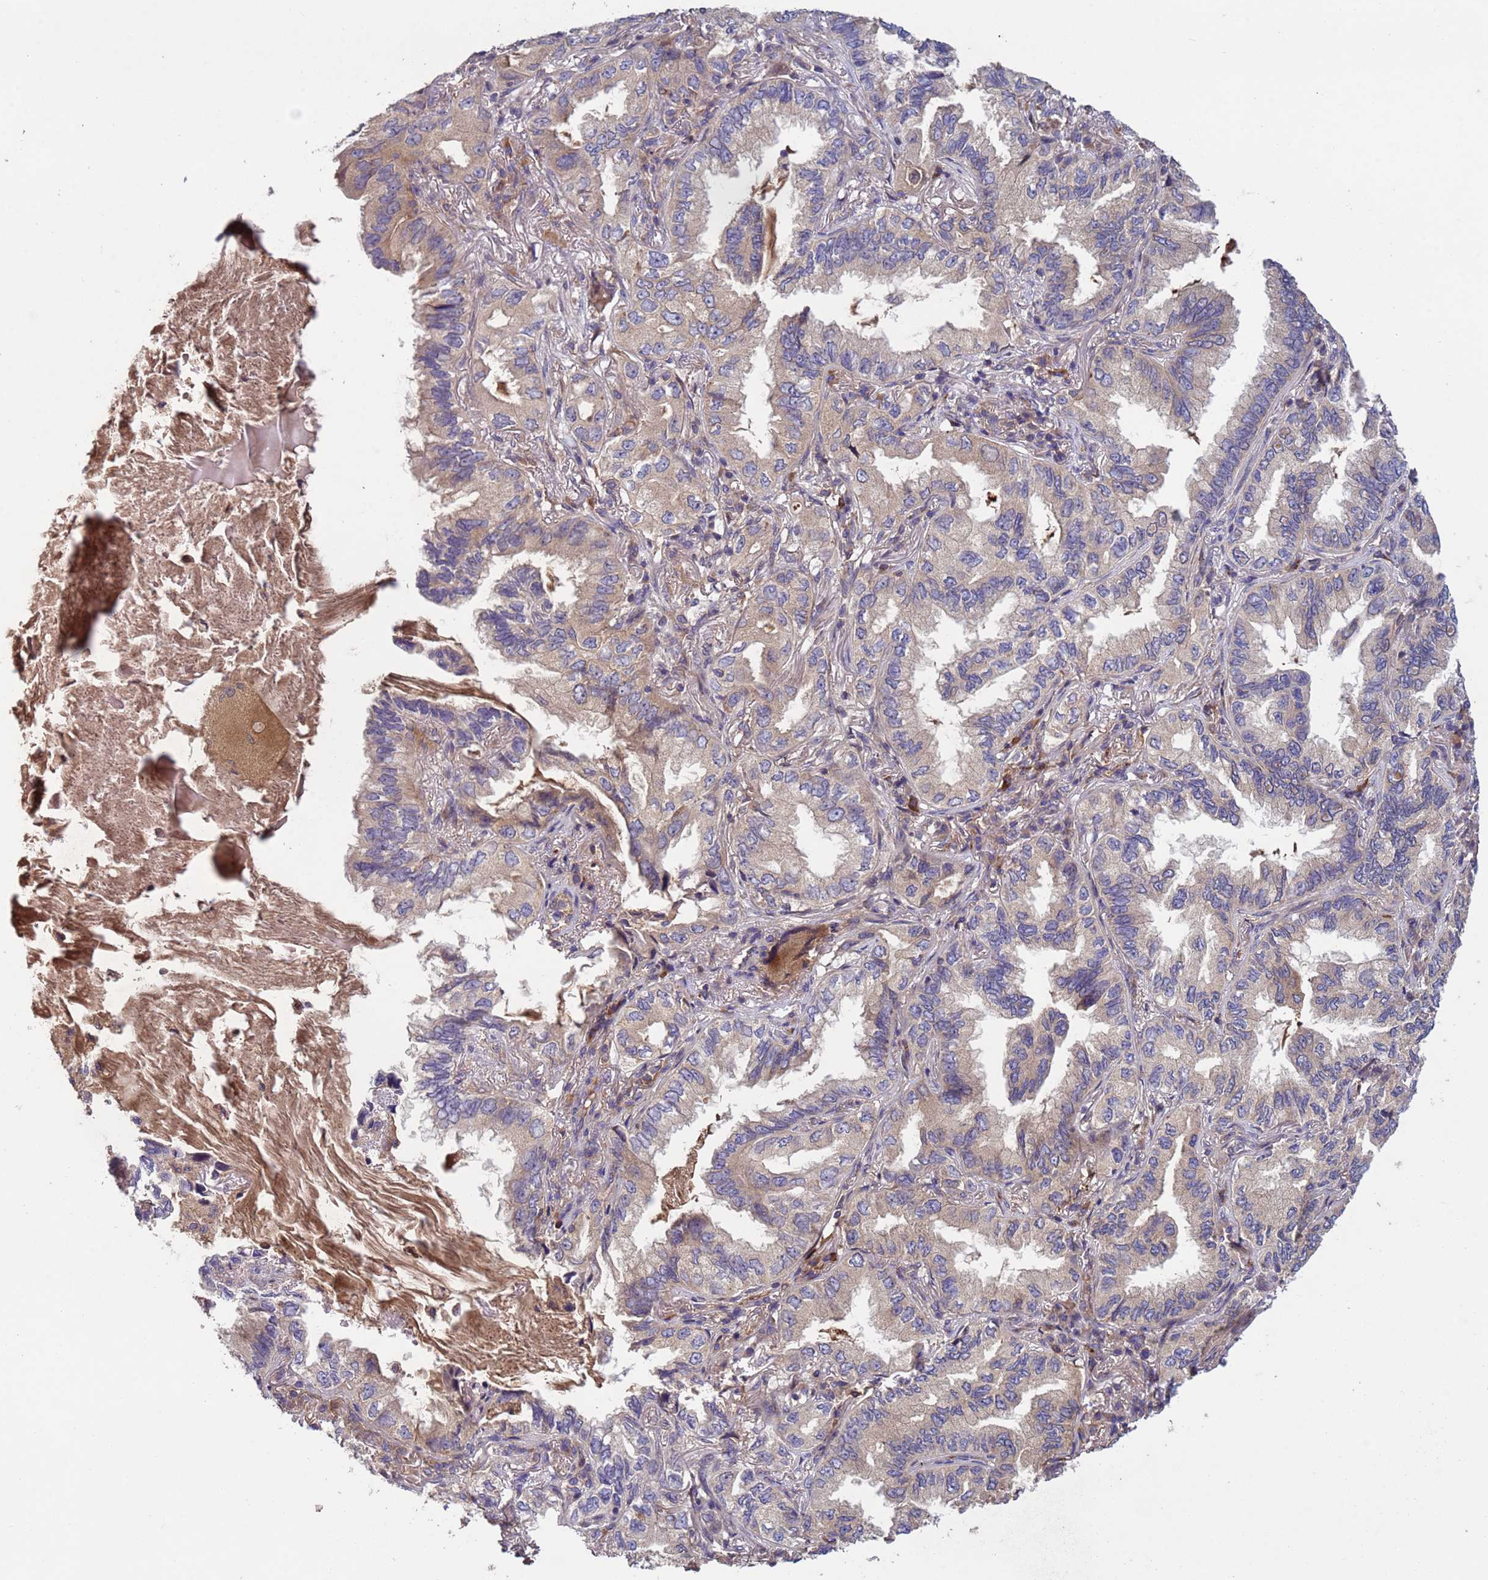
{"staining": {"intensity": "weak", "quantity": "<25%", "location": "cytoplasmic/membranous"}, "tissue": "lung cancer", "cell_type": "Tumor cells", "image_type": "cancer", "snomed": [{"axis": "morphology", "description": "Adenocarcinoma, NOS"}, {"axis": "topography", "description": "Lung"}], "caption": "The IHC histopathology image has no significant positivity in tumor cells of lung cancer (adenocarcinoma) tissue. (DAB immunohistochemistry, high magnification).", "gene": "RAB10", "patient": {"sex": "female", "age": 69}}